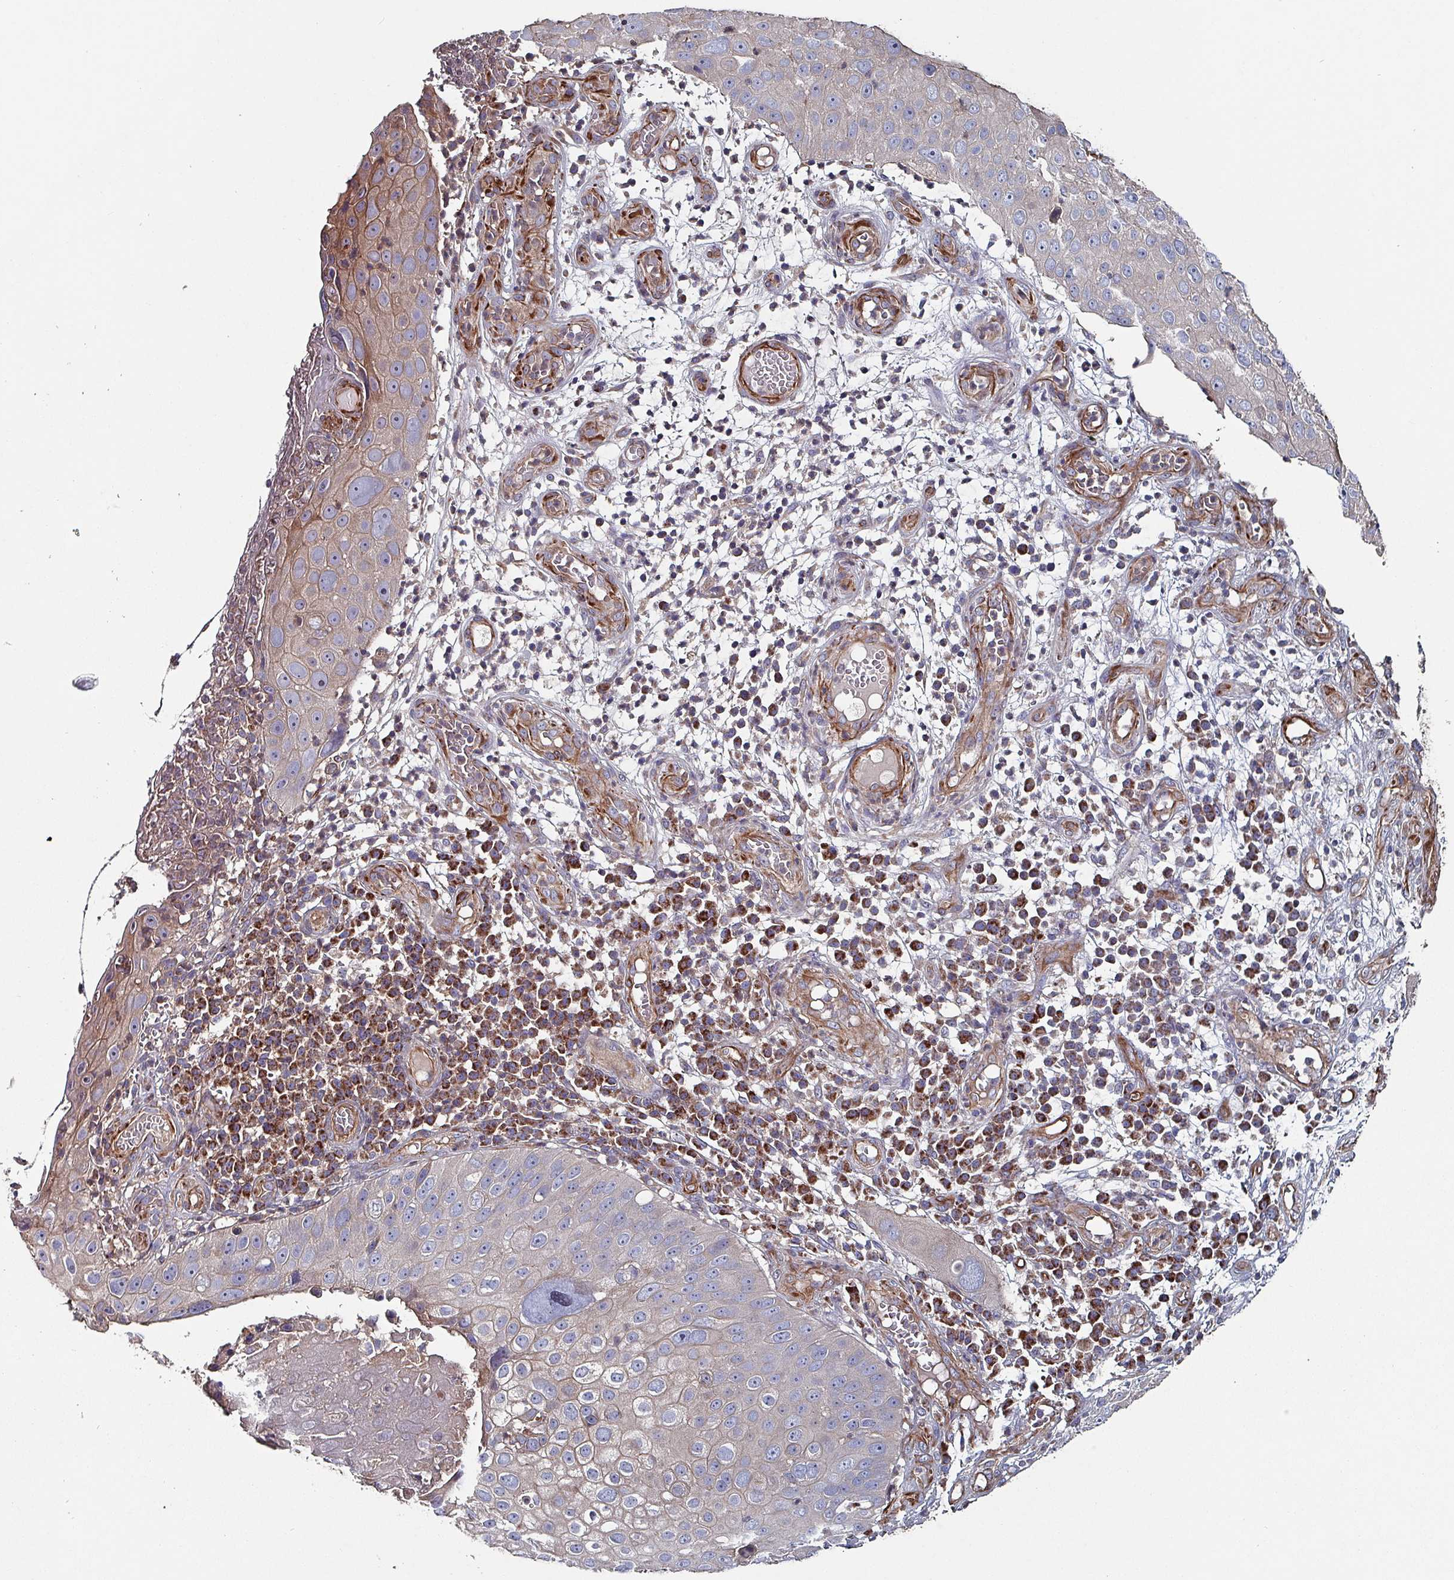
{"staining": {"intensity": "weak", "quantity": "<25%", "location": "cytoplasmic/membranous"}, "tissue": "skin cancer", "cell_type": "Tumor cells", "image_type": "cancer", "snomed": [{"axis": "morphology", "description": "Squamous cell carcinoma, NOS"}, {"axis": "topography", "description": "Skin"}], "caption": "Protein analysis of skin cancer demonstrates no significant expression in tumor cells.", "gene": "ANO10", "patient": {"sex": "male", "age": 71}}